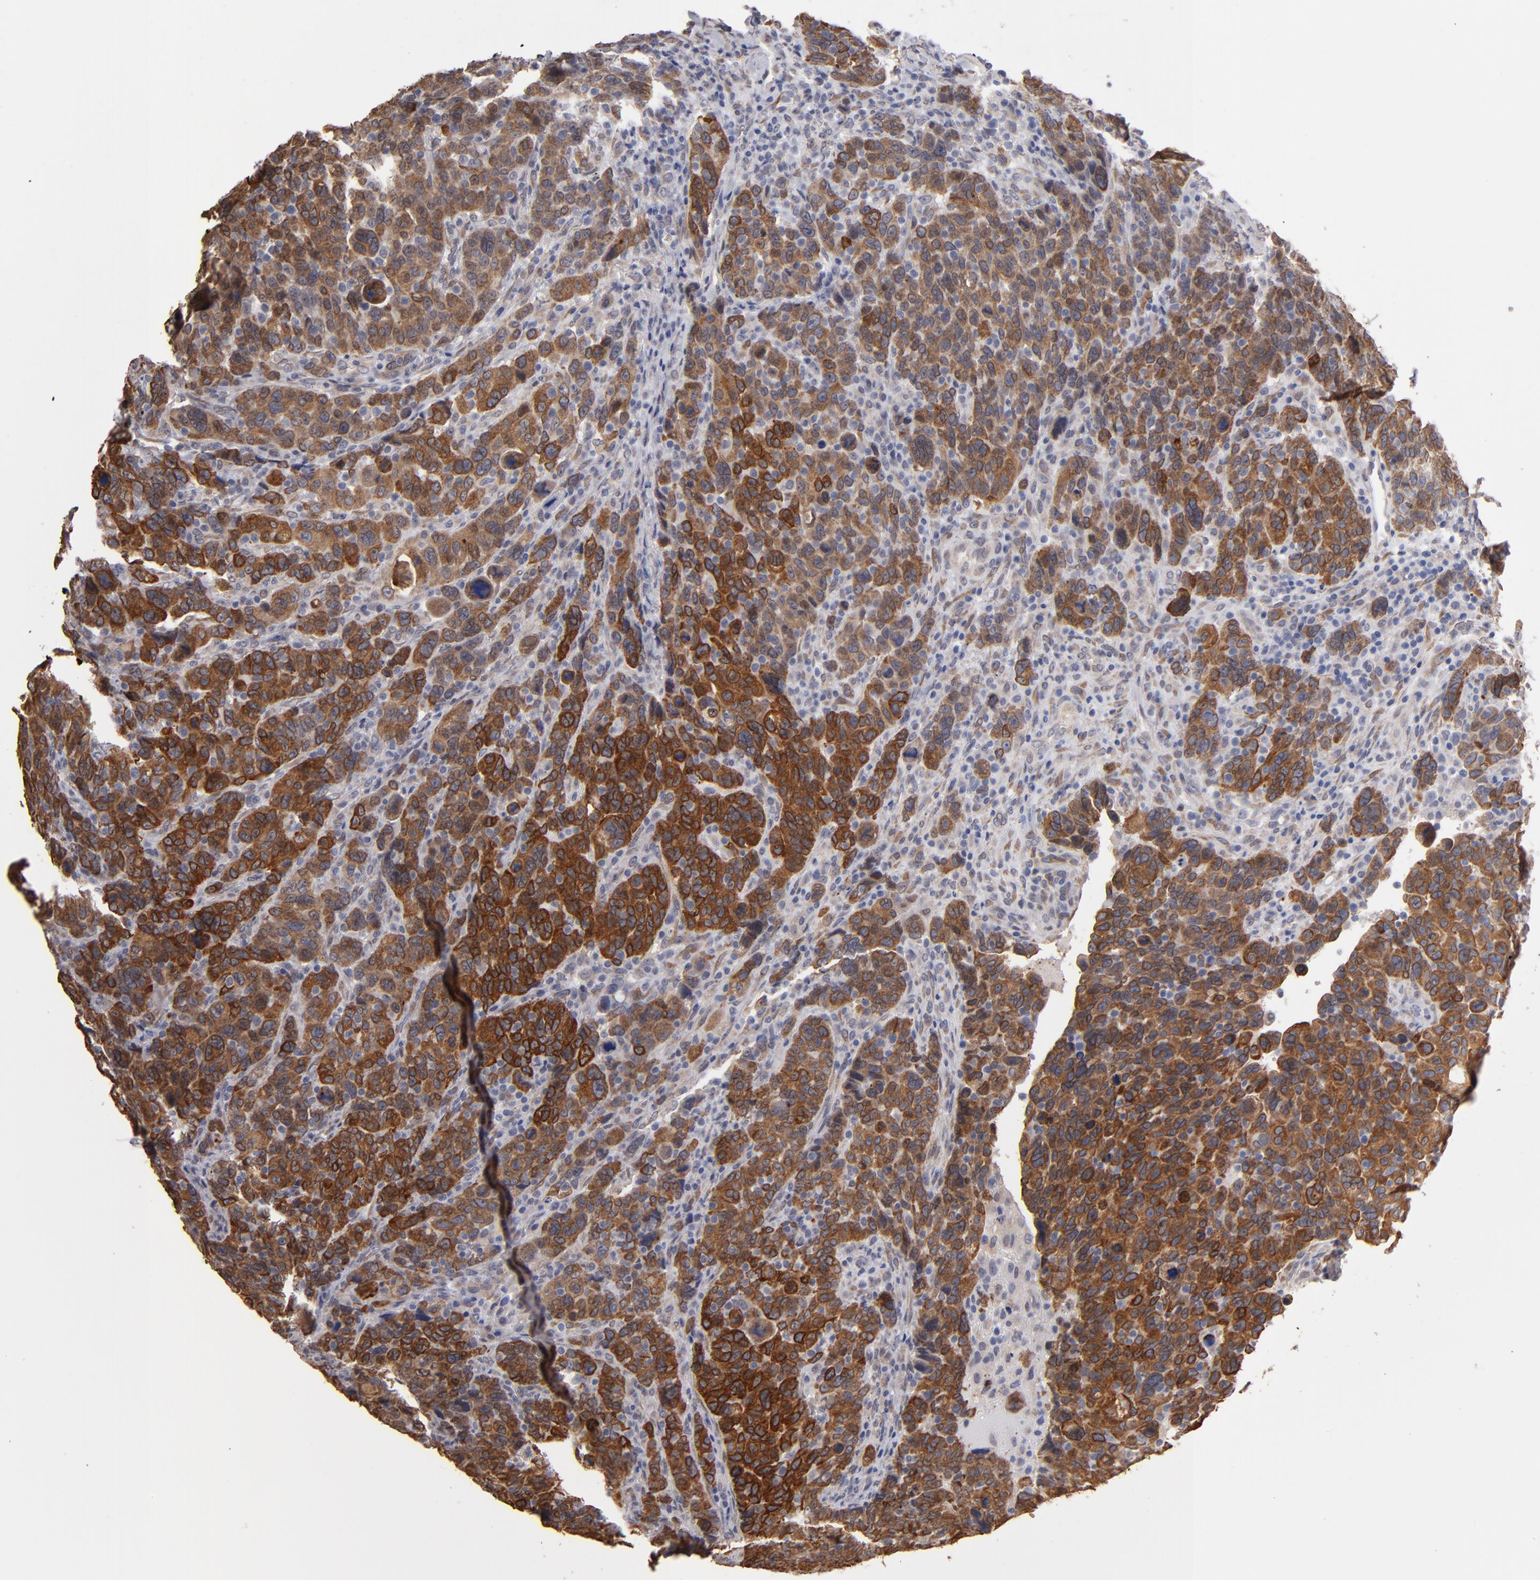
{"staining": {"intensity": "strong", "quantity": ">75%", "location": "cytoplasmic/membranous"}, "tissue": "breast cancer", "cell_type": "Tumor cells", "image_type": "cancer", "snomed": [{"axis": "morphology", "description": "Duct carcinoma"}, {"axis": "topography", "description": "Breast"}], "caption": "The histopathology image displays a brown stain indicating the presence of a protein in the cytoplasmic/membranous of tumor cells in breast cancer. The staining was performed using DAB, with brown indicating positive protein expression. Nuclei are stained blue with hematoxylin.", "gene": "PGRMC1", "patient": {"sex": "female", "age": 37}}